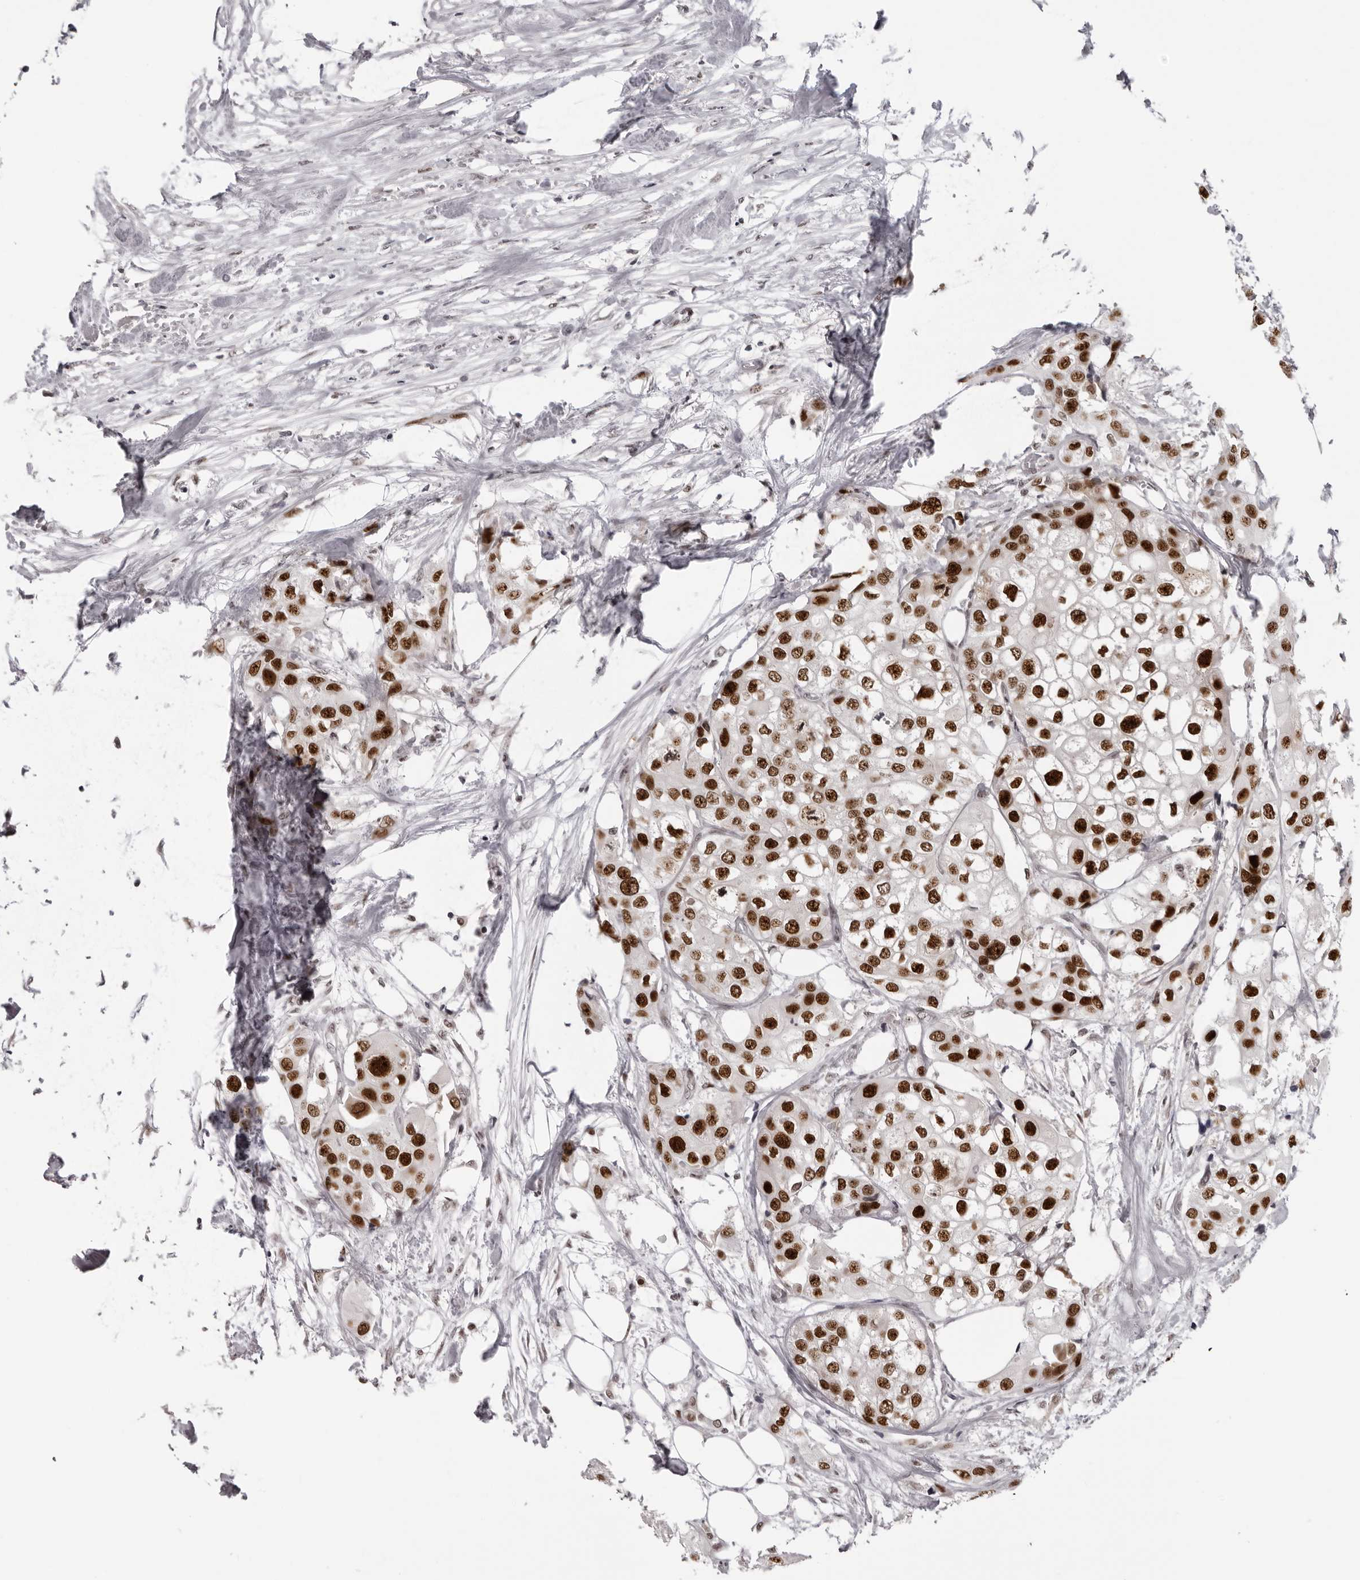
{"staining": {"intensity": "strong", "quantity": ">75%", "location": "nuclear"}, "tissue": "urothelial cancer", "cell_type": "Tumor cells", "image_type": "cancer", "snomed": [{"axis": "morphology", "description": "Urothelial carcinoma, High grade"}, {"axis": "topography", "description": "Urinary bladder"}], "caption": "This histopathology image displays IHC staining of human urothelial carcinoma (high-grade), with high strong nuclear expression in approximately >75% of tumor cells.", "gene": "HEXIM2", "patient": {"sex": "male", "age": 64}}